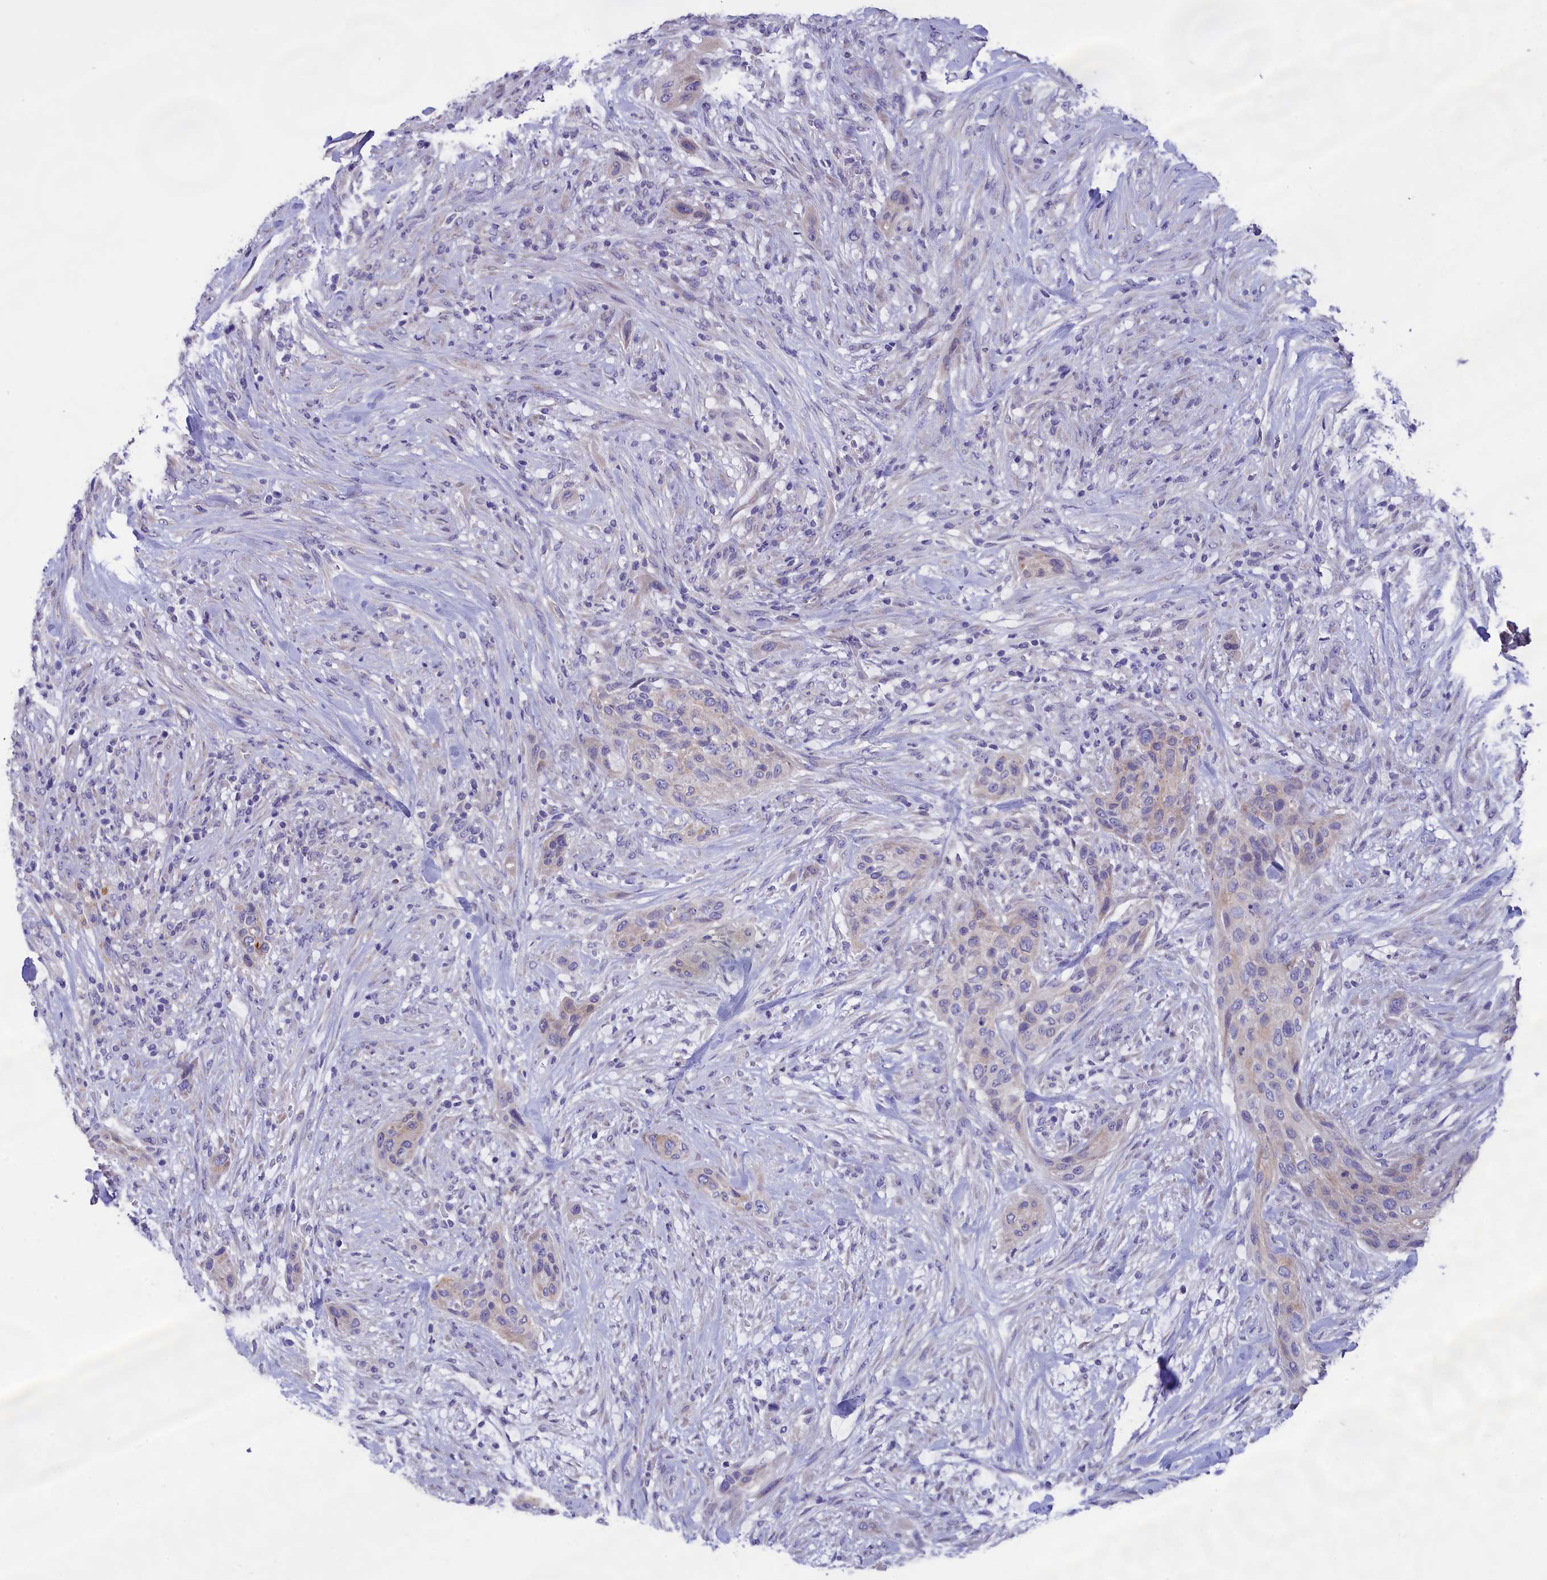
{"staining": {"intensity": "weak", "quantity": "<25%", "location": "cytoplasmic/membranous"}, "tissue": "urothelial cancer", "cell_type": "Tumor cells", "image_type": "cancer", "snomed": [{"axis": "morphology", "description": "Urothelial carcinoma, High grade"}, {"axis": "topography", "description": "Urinary bladder"}], "caption": "DAB immunohistochemical staining of urothelial cancer shows no significant expression in tumor cells.", "gene": "CYP2U1", "patient": {"sex": "male", "age": 35}}